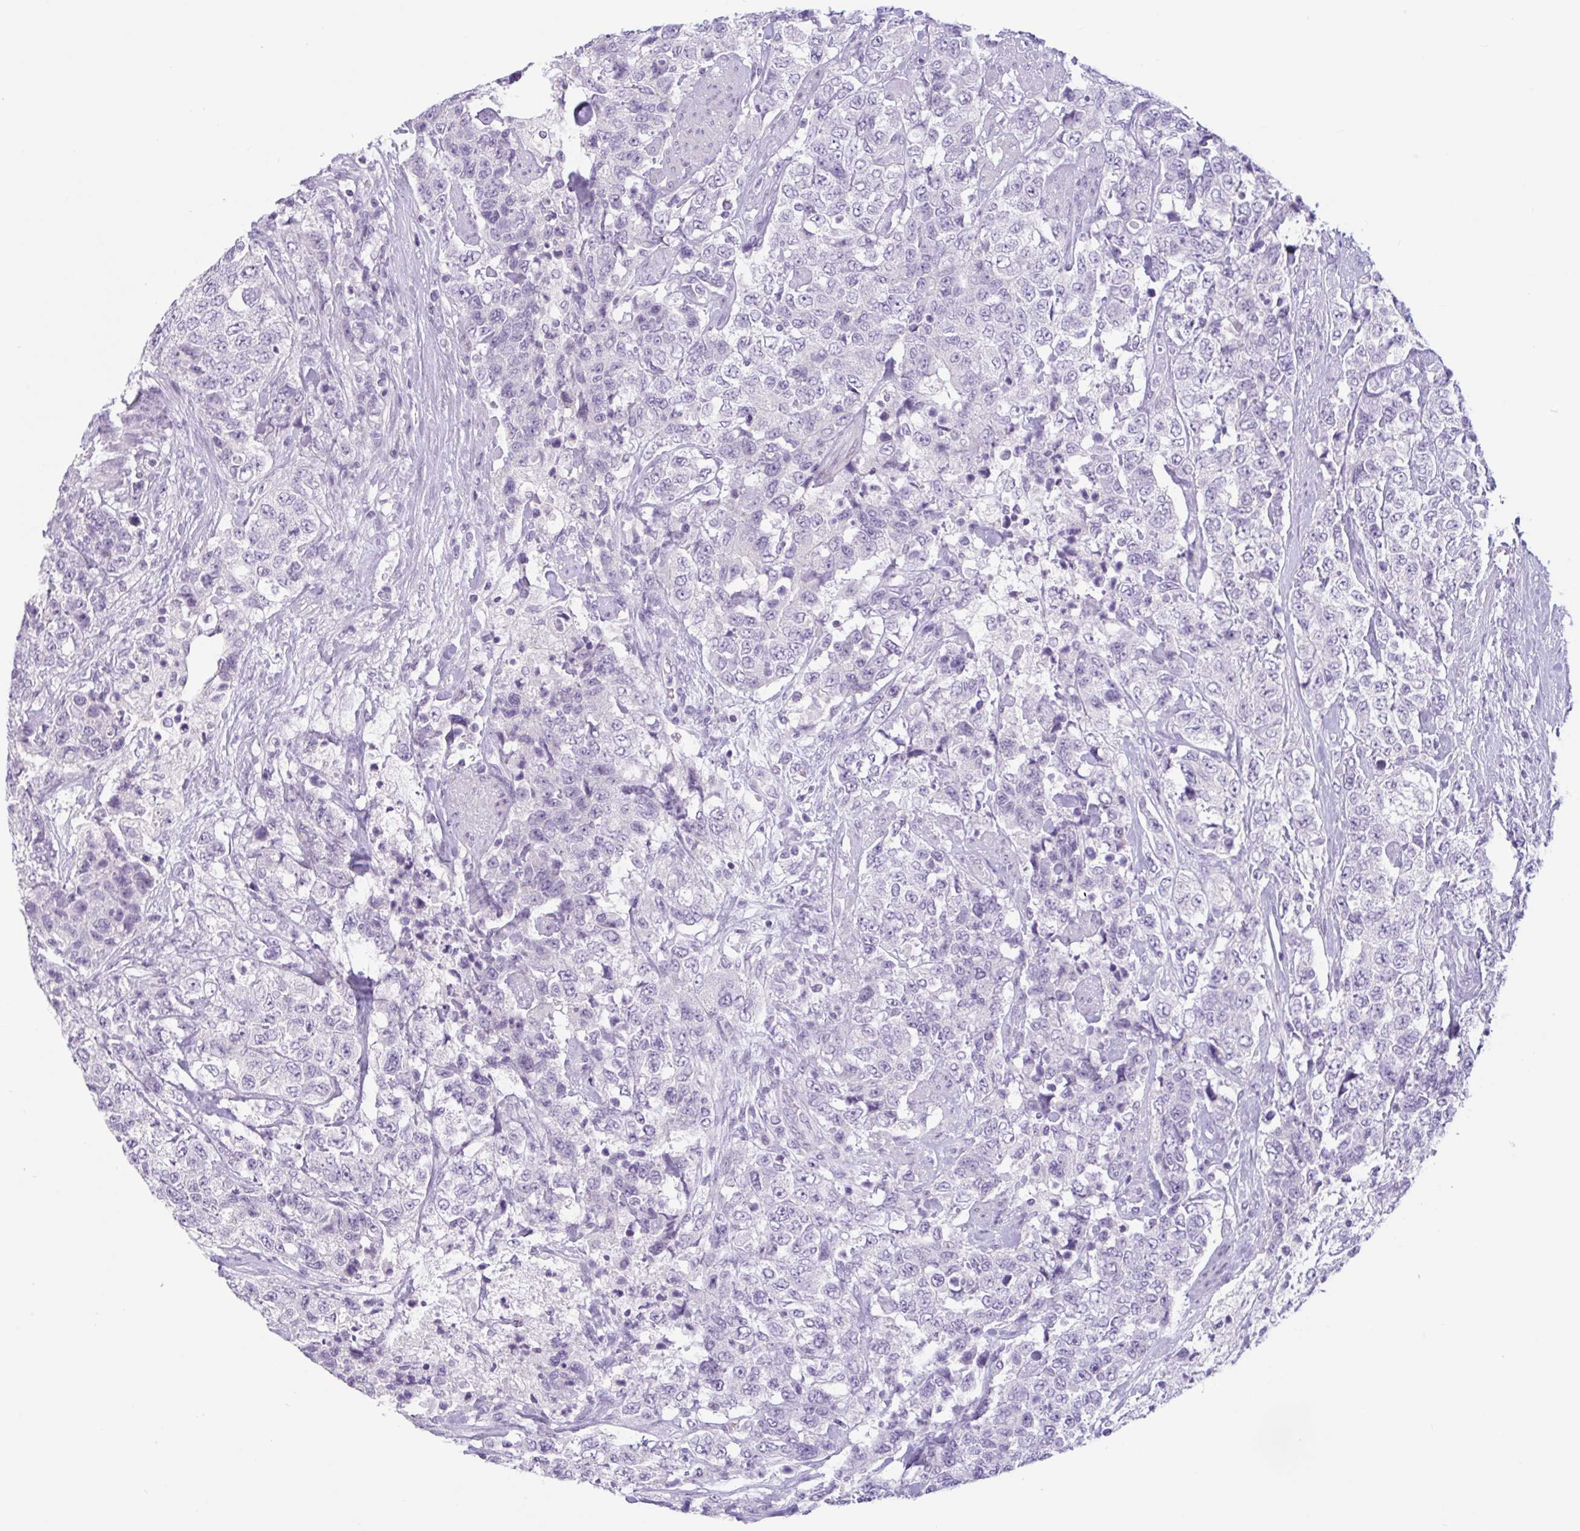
{"staining": {"intensity": "negative", "quantity": "none", "location": "none"}, "tissue": "urothelial cancer", "cell_type": "Tumor cells", "image_type": "cancer", "snomed": [{"axis": "morphology", "description": "Urothelial carcinoma, High grade"}, {"axis": "topography", "description": "Urinary bladder"}], "caption": "Tumor cells are negative for protein expression in human urothelial carcinoma (high-grade).", "gene": "CTSE", "patient": {"sex": "female", "age": 78}}